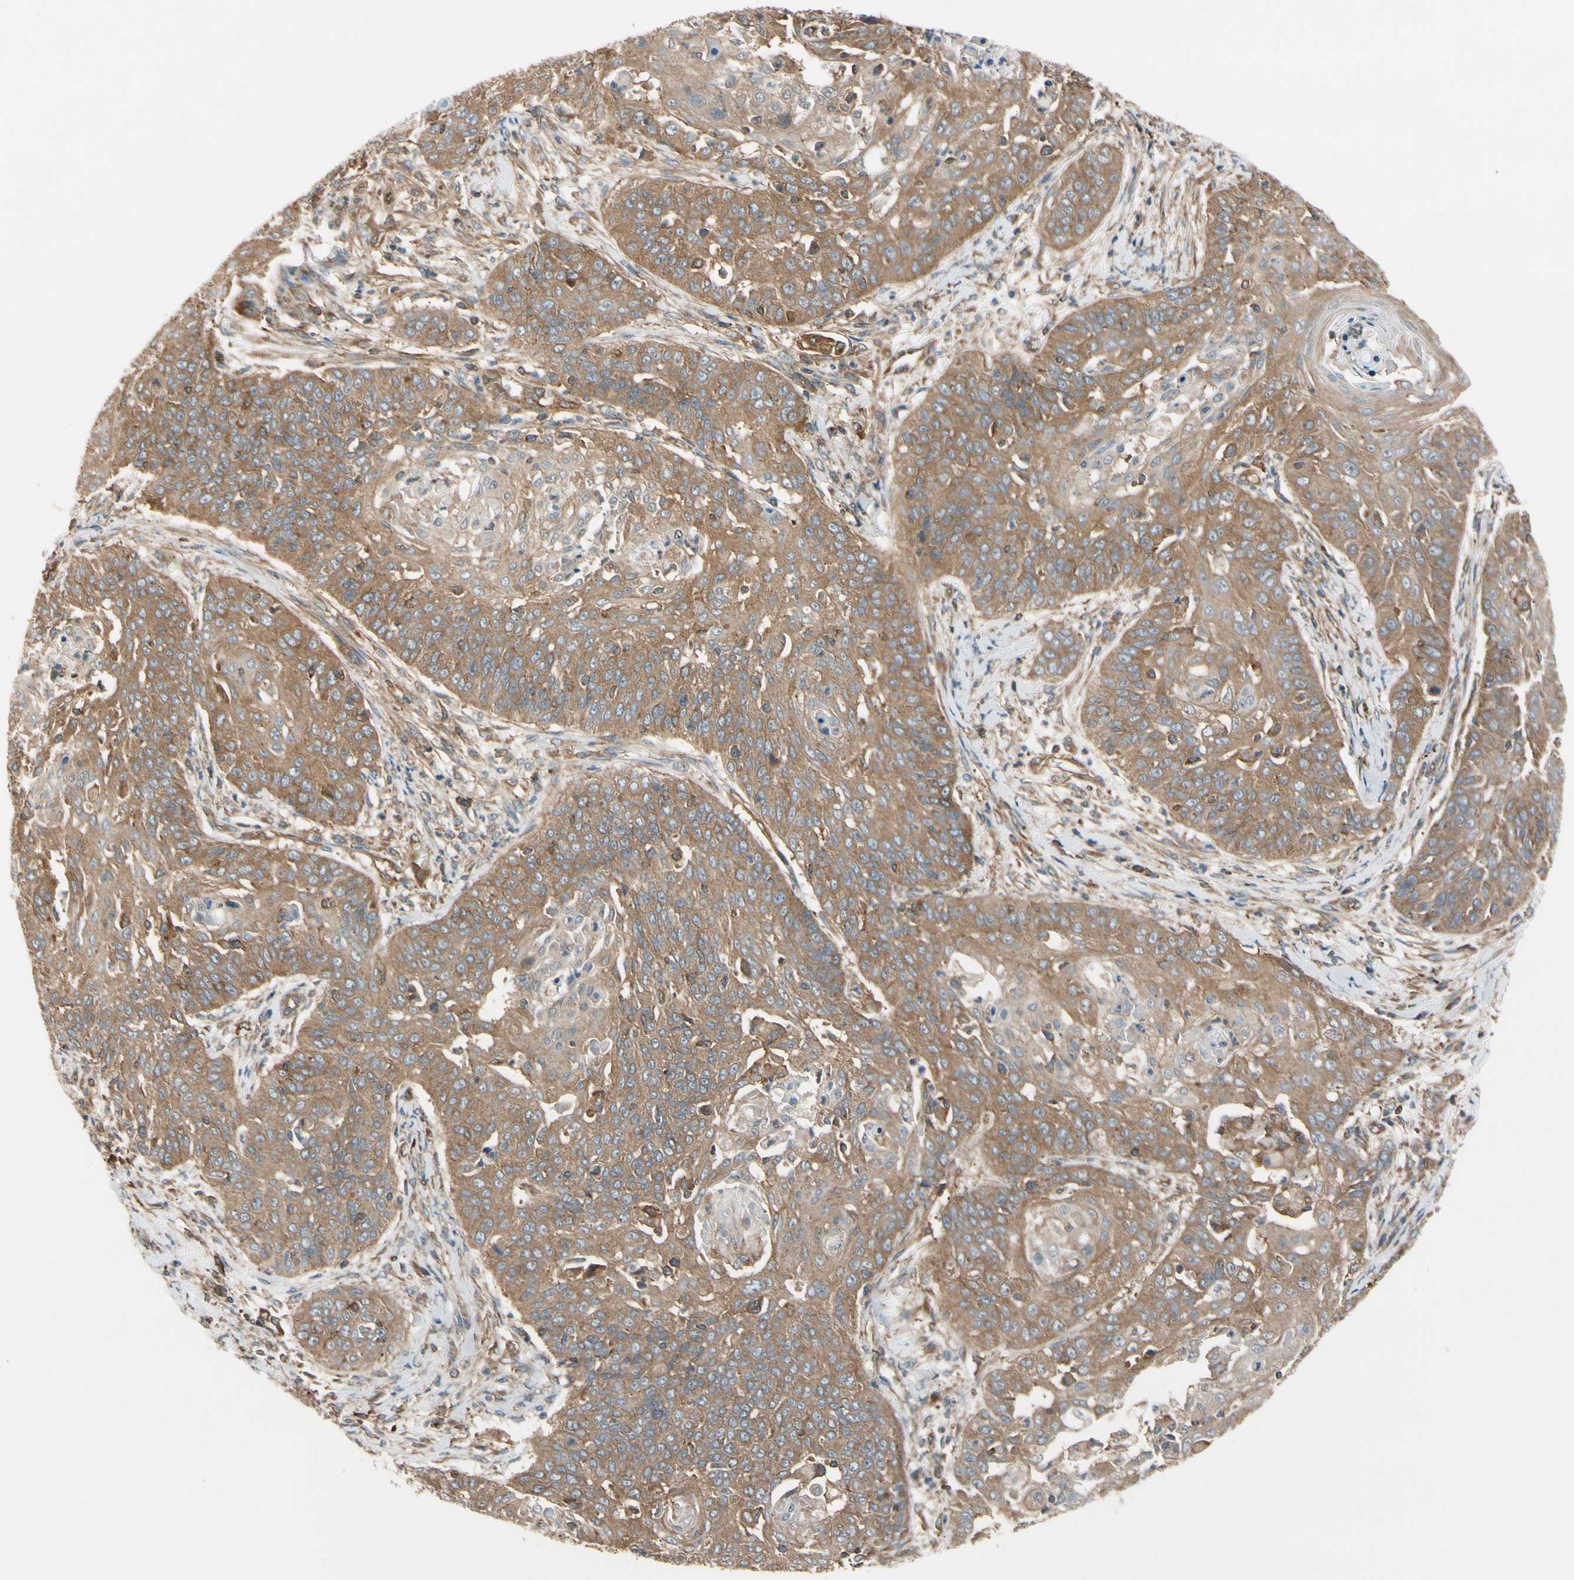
{"staining": {"intensity": "moderate", "quantity": ">75%", "location": "cytoplasmic/membranous"}, "tissue": "cervical cancer", "cell_type": "Tumor cells", "image_type": "cancer", "snomed": [{"axis": "morphology", "description": "Squamous cell carcinoma, NOS"}, {"axis": "topography", "description": "Cervix"}], "caption": "Approximately >75% of tumor cells in human cervical squamous cell carcinoma reveal moderate cytoplasmic/membranous protein staining as visualized by brown immunohistochemical staining.", "gene": "EPS15", "patient": {"sex": "female", "age": 64}}